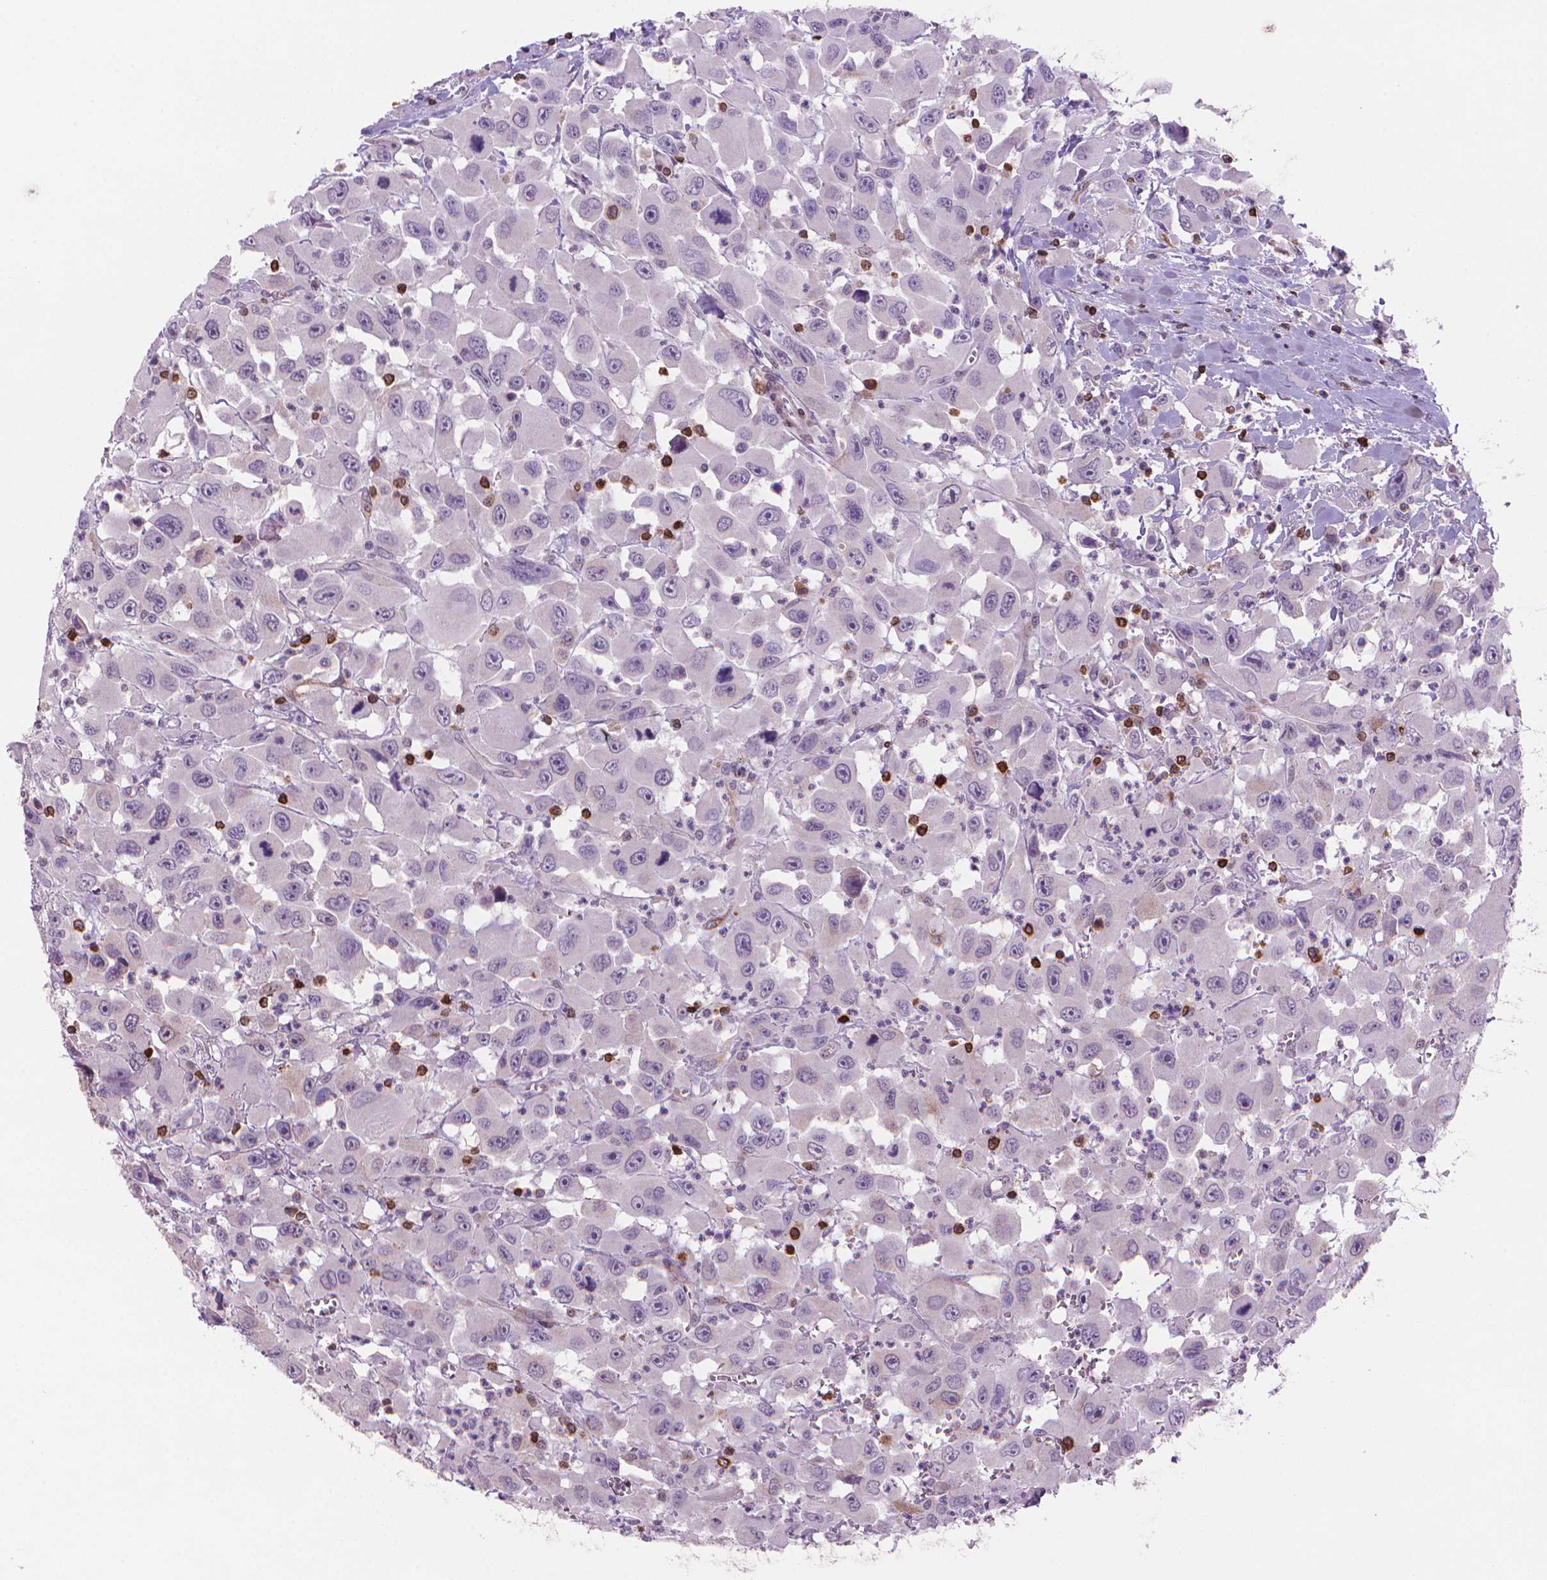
{"staining": {"intensity": "negative", "quantity": "none", "location": "none"}, "tissue": "head and neck cancer", "cell_type": "Tumor cells", "image_type": "cancer", "snomed": [{"axis": "morphology", "description": "Squamous cell carcinoma, NOS"}, {"axis": "morphology", "description": "Squamous cell carcinoma, metastatic, NOS"}, {"axis": "topography", "description": "Oral tissue"}, {"axis": "topography", "description": "Head-Neck"}], "caption": "IHC micrograph of neoplastic tissue: human metastatic squamous cell carcinoma (head and neck) stained with DAB shows no significant protein staining in tumor cells.", "gene": "BCL2", "patient": {"sex": "female", "age": 85}}